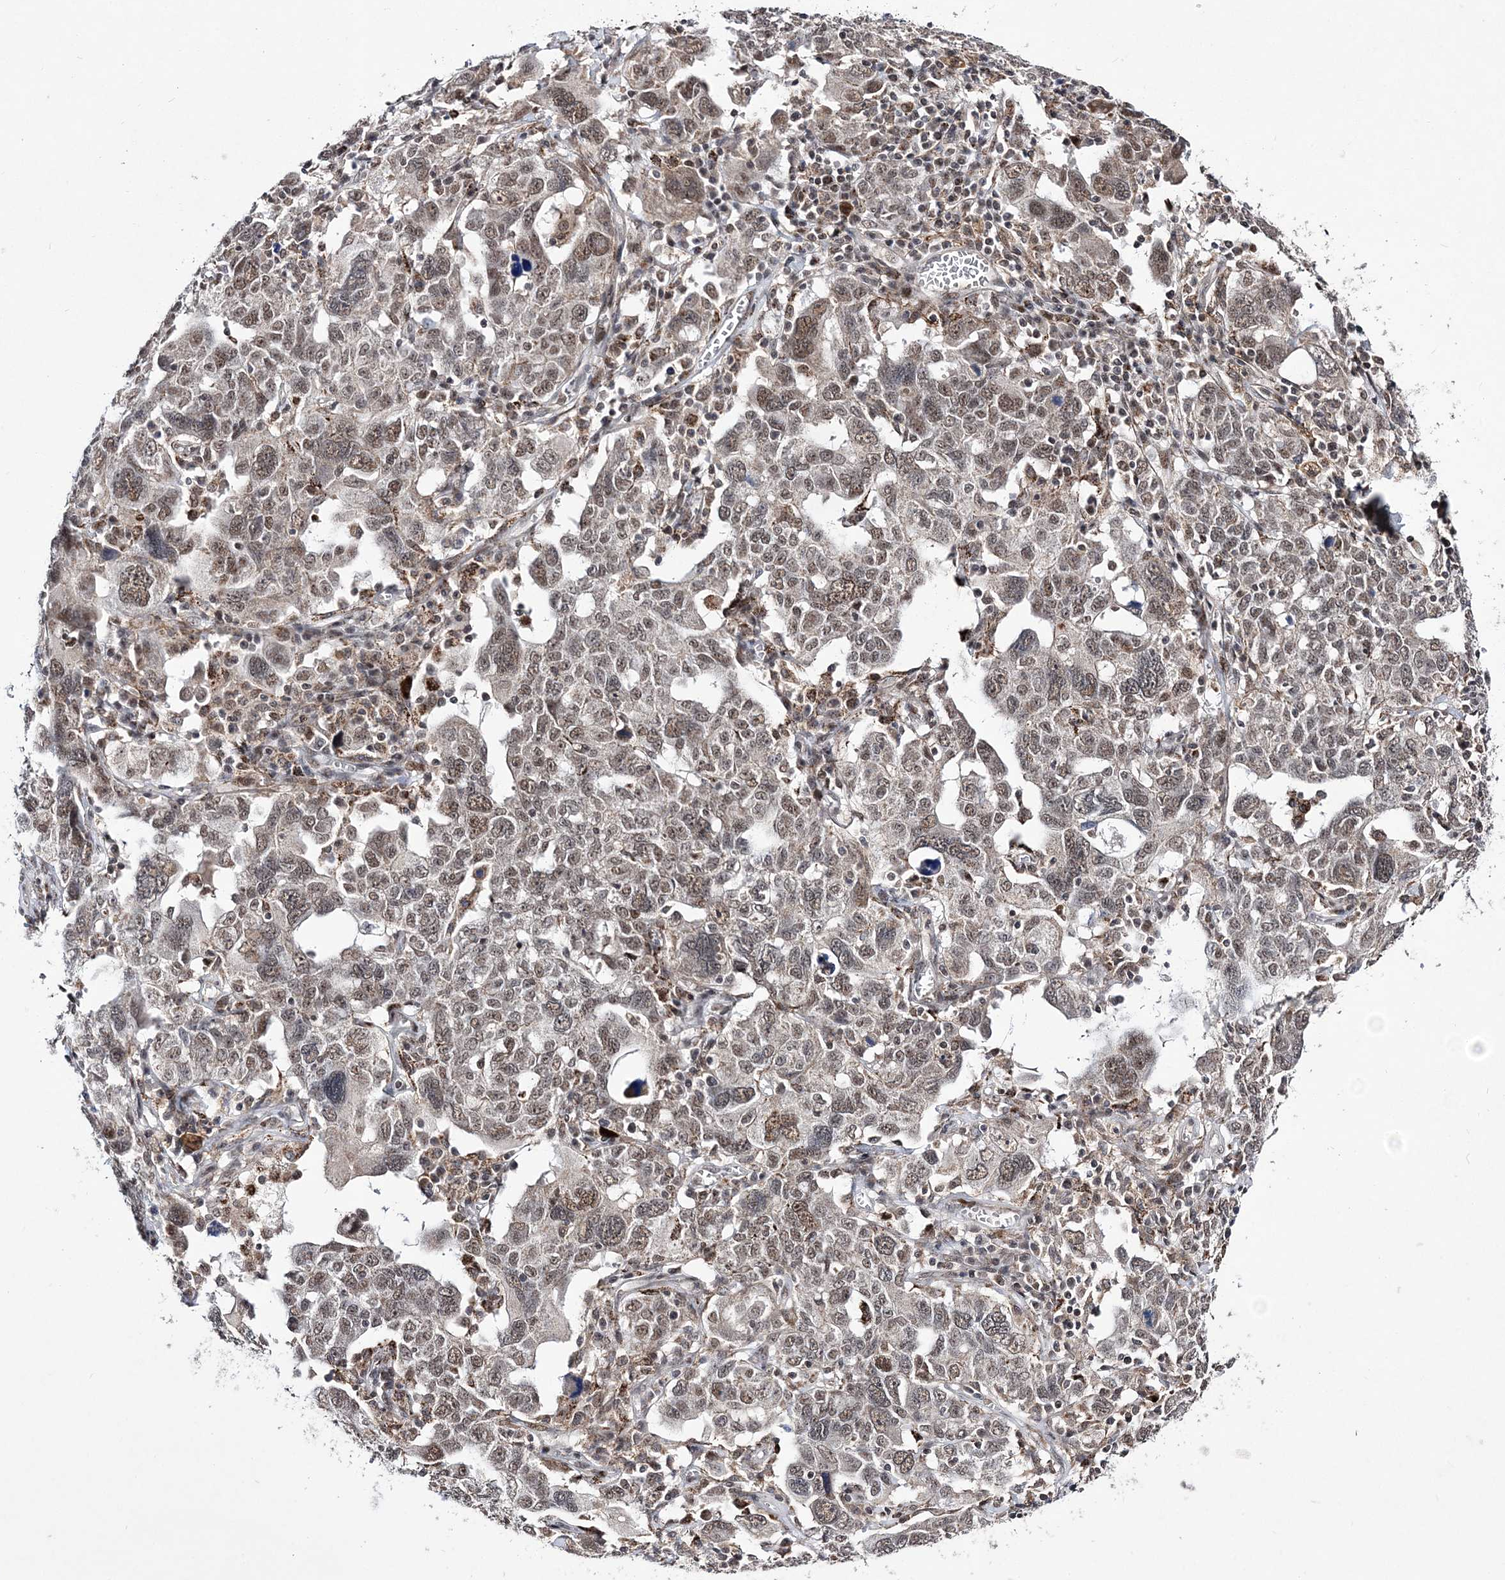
{"staining": {"intensity": "moderate", "quantity": ">75%", "location": "nuclear"}, "tissue": "ovarian cancer", "cell_type": "Tumor cells", "image_type": "cancer", "snomed": [{"axis": "morphology", "description": "Carcinoma, endometroid"}, {"axis": "topography", "description": "Ovary"}], "caption": "Ovarian cancer stained with DAB (3,3'-diaminobenzidine) IHC shows medium levels of moderate nuclear staining in approximately >75% of tumor cells.", "gene": "BOD1L1", "patient": {"sex": "female", "age": 62}}